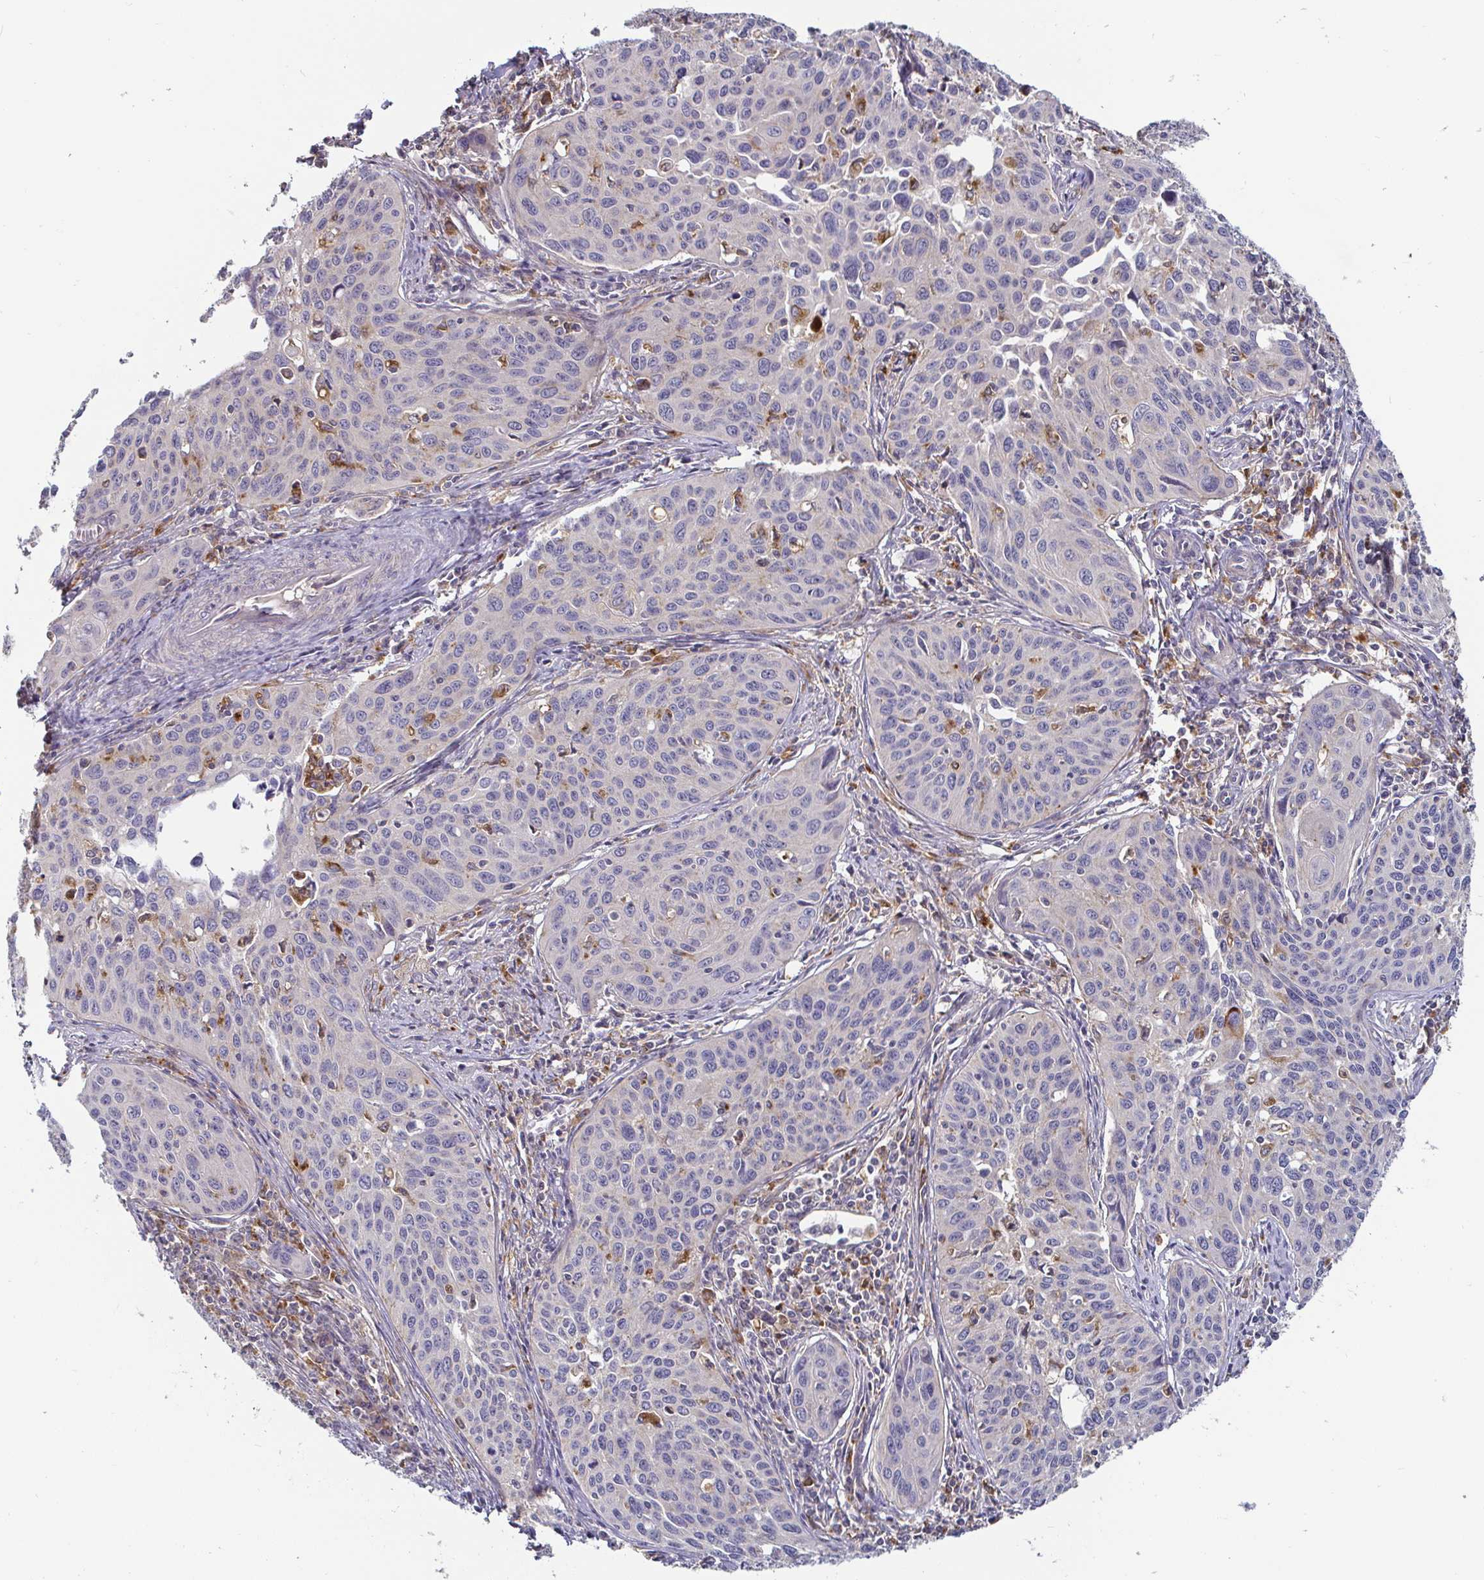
{"staining": {"intensity": "negative", "quantity": "none", "location": "none"}, "tissue": "cervical cancer", "cell_type": "Tumor cells", "image_type": "cancer", "snomed": [{"axis": "morphology", "description": "Squamous cell carcinoma, NOS"}, {"axis": "topography", "description": "Cervix"}], "caption": "Tumor cells are negative for protein expression in human cervical cancer.", "gene": "CDH18", "patient": {"sex": "female", "age": 31}}